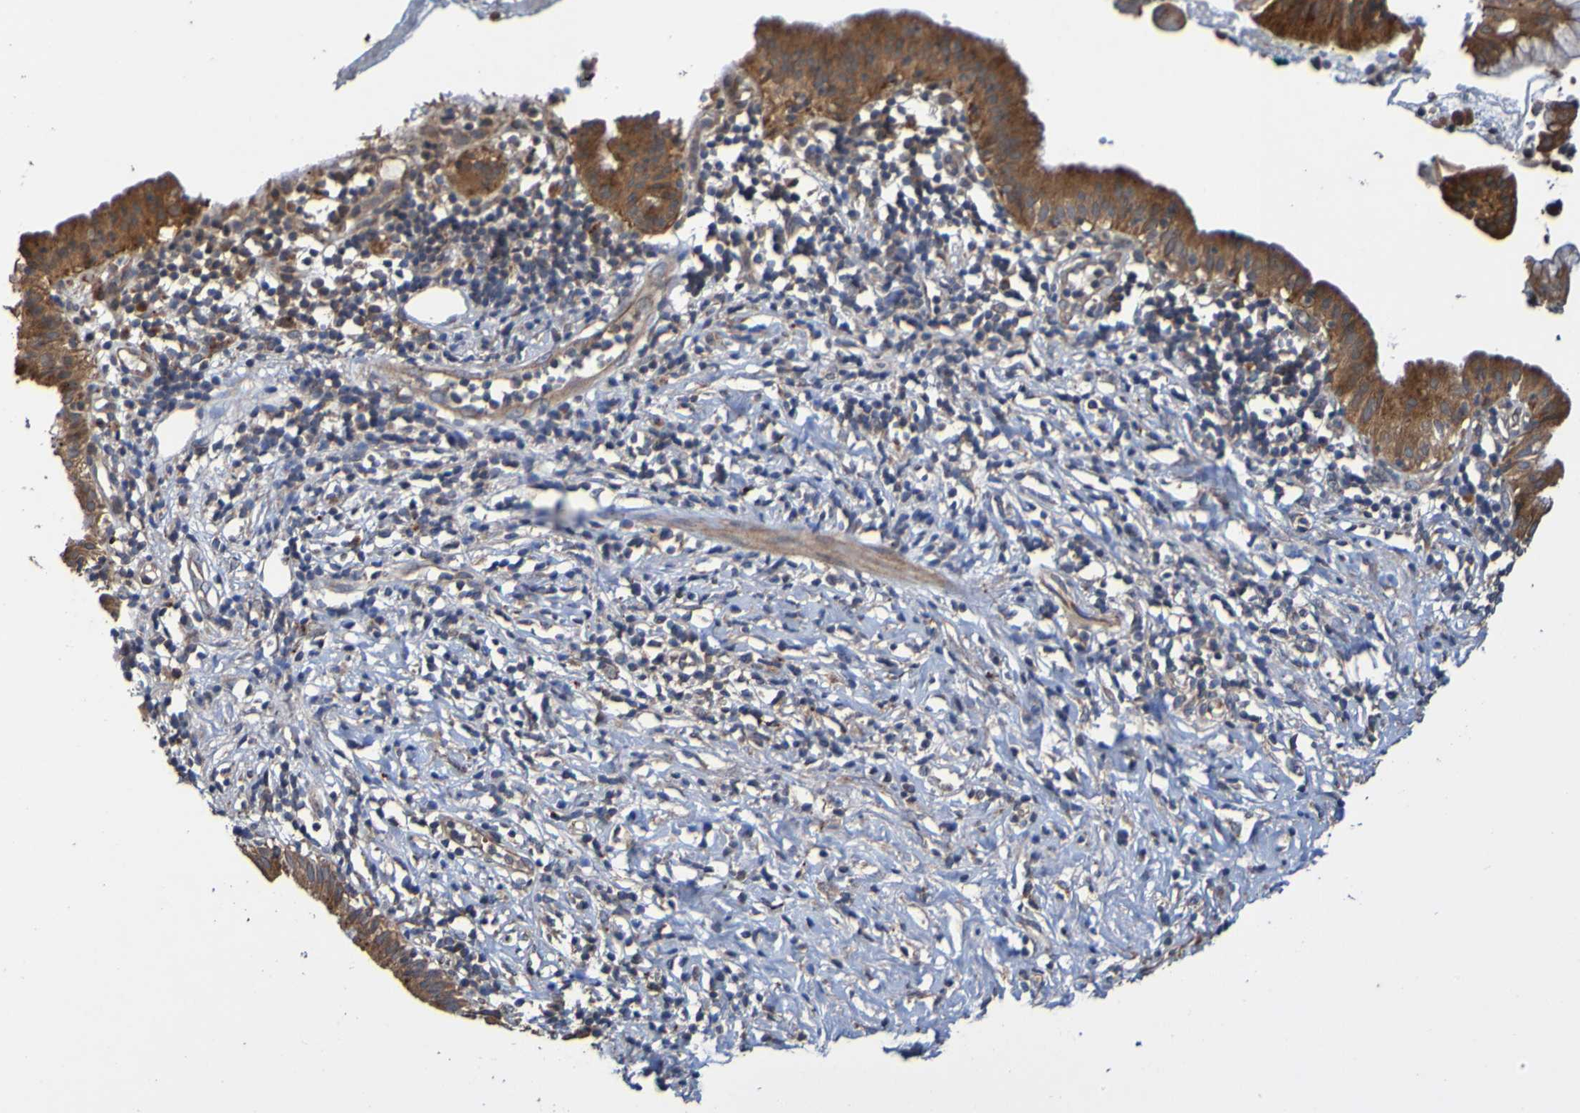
{"staining": {"intensity": "strong", "quantity": "25%-75%", "location": "cytoplasmic/membranous"}, "tissue": "pancreatic cancer", "cell_type": "Tumor cells", "image_type": "cancer", "snomed": [{"axis": "morphology", "description": "Adenocarcinoma, NOS"}, {"axis": "morphology", "description": "Adenocarcinoma, metastatic, NOS"}, {"axis": "topography", "description": "Lymph node"}, {"axis": "topography", "description": "Pancreas"}, {"axis": "topography", "description": "Duodenum"}], "caption": "Strong cytoplasmic/membranous protein expression is appreciated in approximately 25%-75% of tumor cells in pancreatic cancer (adenocarcinoma).", "gene": "UCN", "patient": {"sex": "female", "age": 64}}